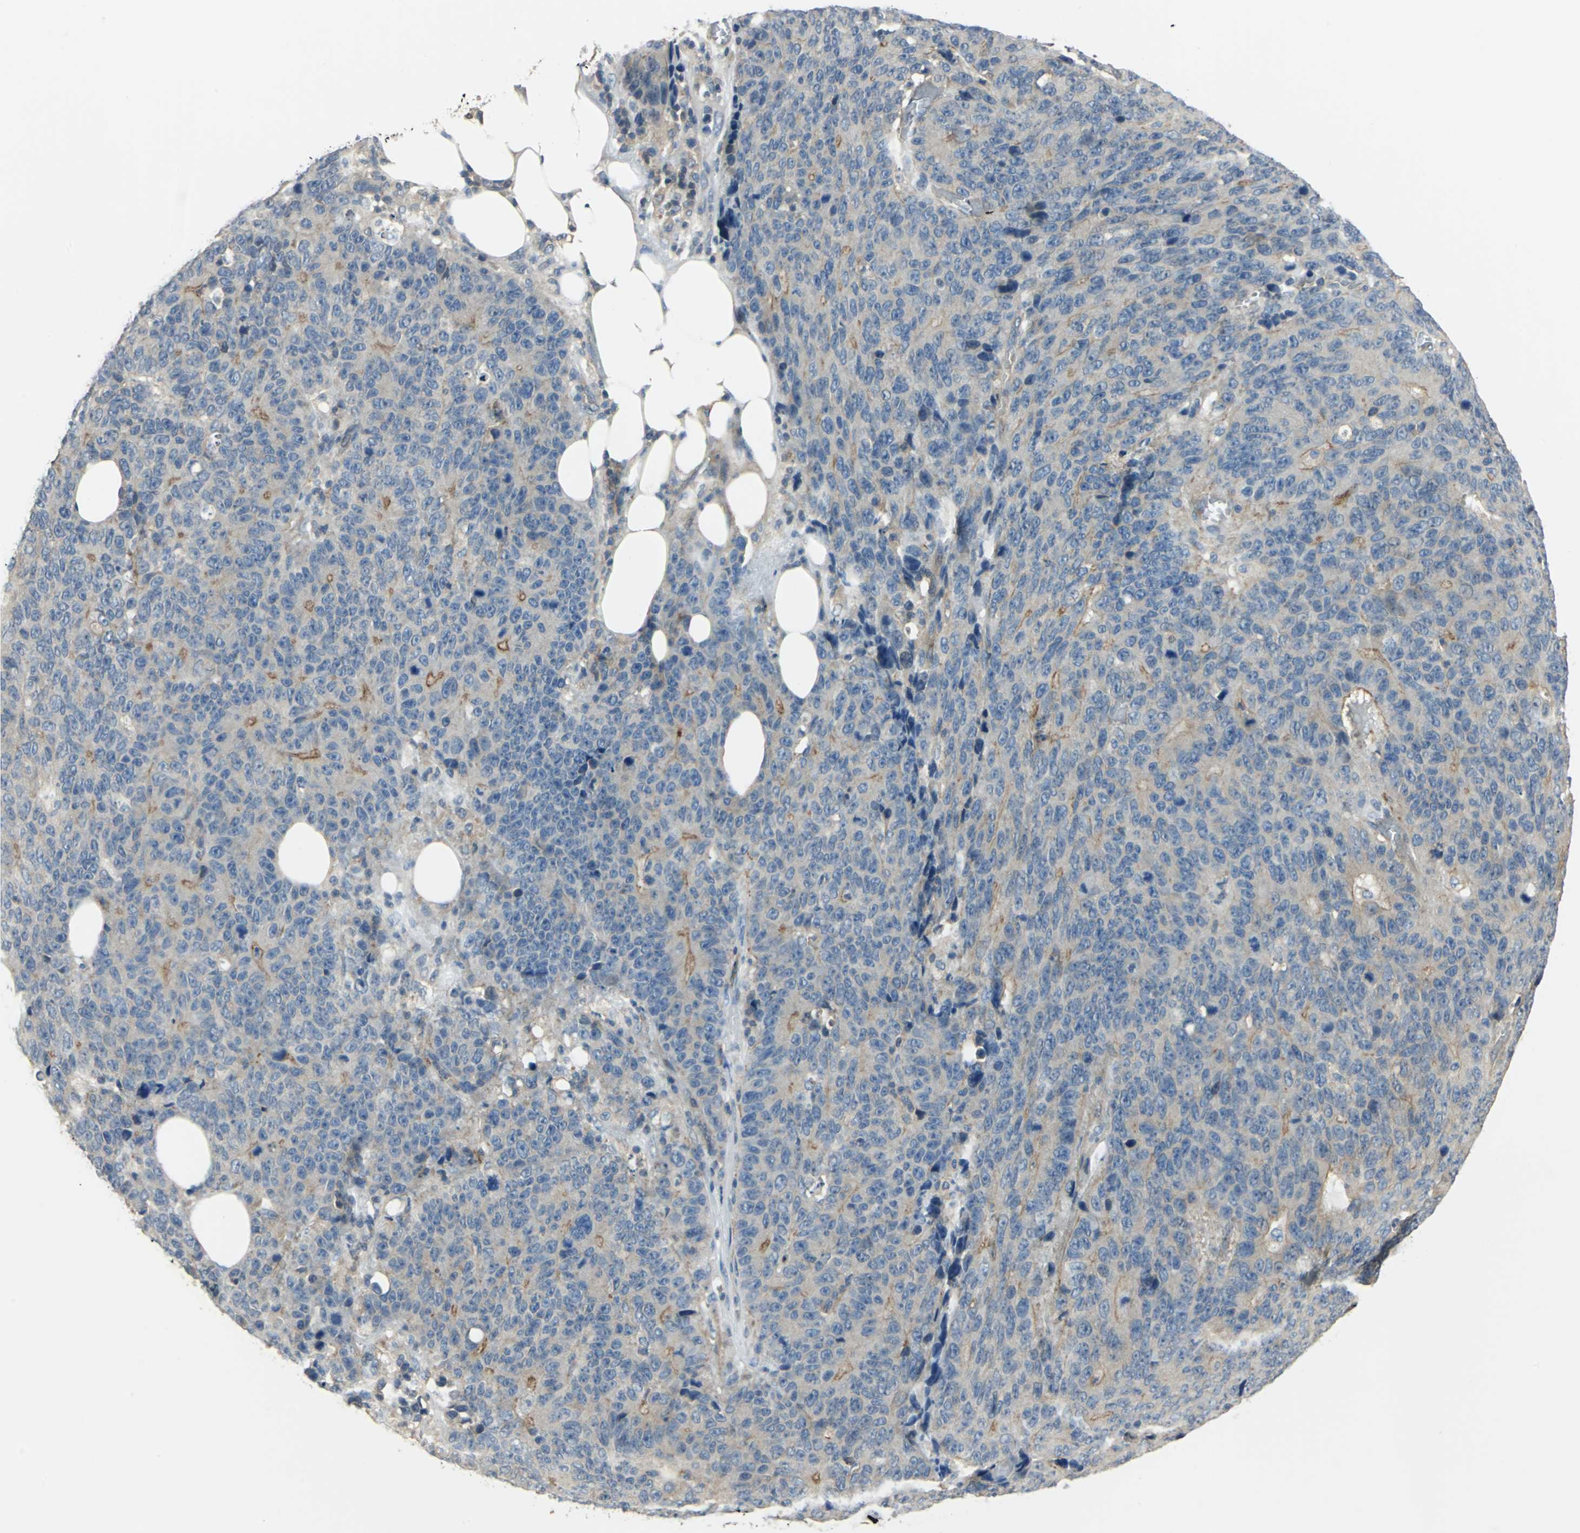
{"staining": {"intensity": "moderate", "quantity": "25%-75%", "location": "cytoplasmic/membranous"}, "tissue": "colorectal cancer", "cell_type": "Tumor cells", "image_type": "cancer", "snomed": [{"axis": "morphology", "description": "Adenocarcinoma, NOS"}, {"axis": "topography", "description": "Colon"}], "caption": "Tumor cells display moderate cytoplasmic/membranous staining in approximately 25%-75% of cells in colorectal cancer. The protein is shown in brown color, while the nuclei are stained blue.", "gene": "RAPGEF1", "patient": {"sex": "female", "age": 86}}